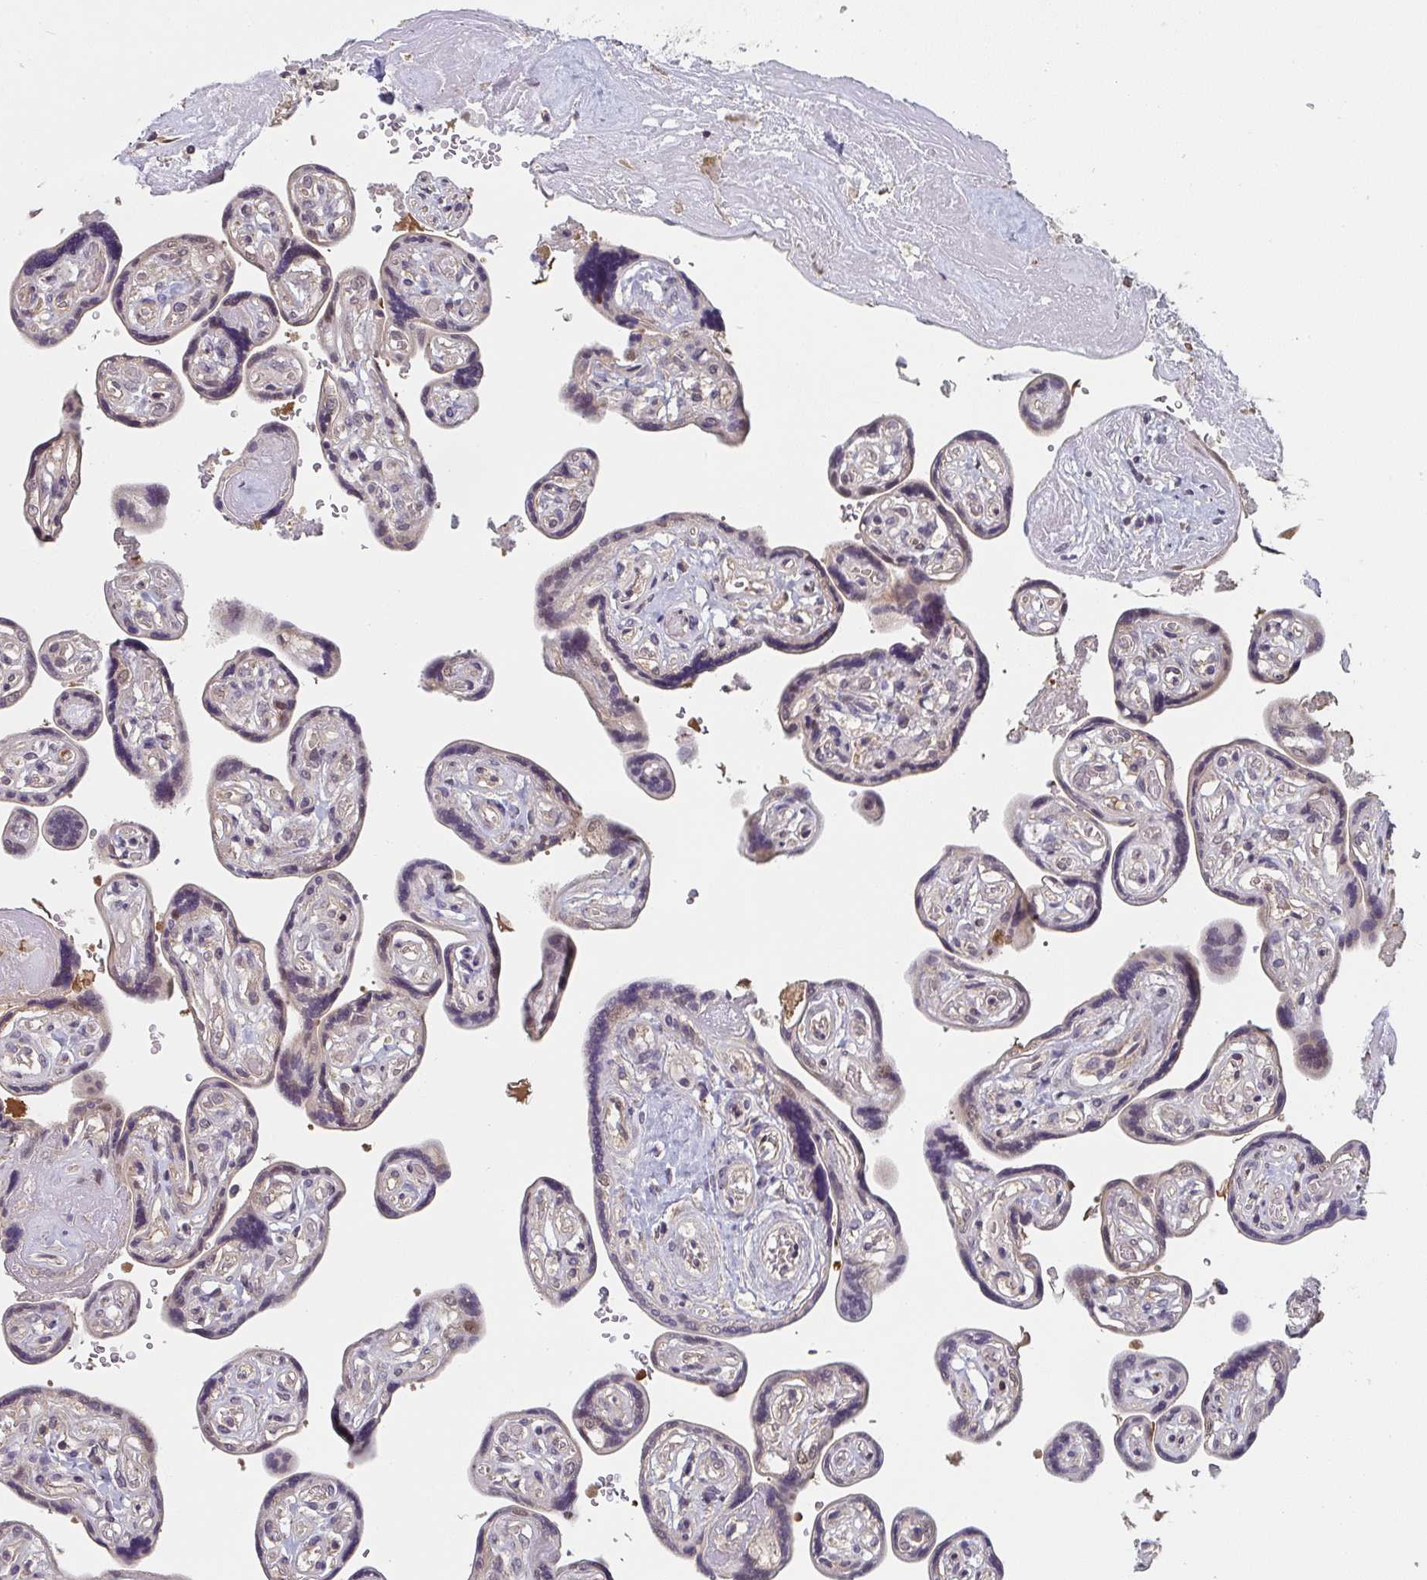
{"staining": {"intensity": "weak", "quantity": "<25%", "location": "nuclear"}, "tissue": "placenta", "cell_type": "Trophoblastic cells", "image_type": "normal", "snomed": [{"axis": "morphology", "description": "Normal tissue, NOS"}, {"axis": "topography", "description": "Placenta"}], "caption": "Trophoblastic cells are negative for brown protein staining in normal placenta. (Brightfield microscopy of DAB (3,3'-diaminobenzidine) immunohistochemistry (IHC) at high magnification).", "gene": "RANGRF", "patient": {"sex": "female", "age": 32}}